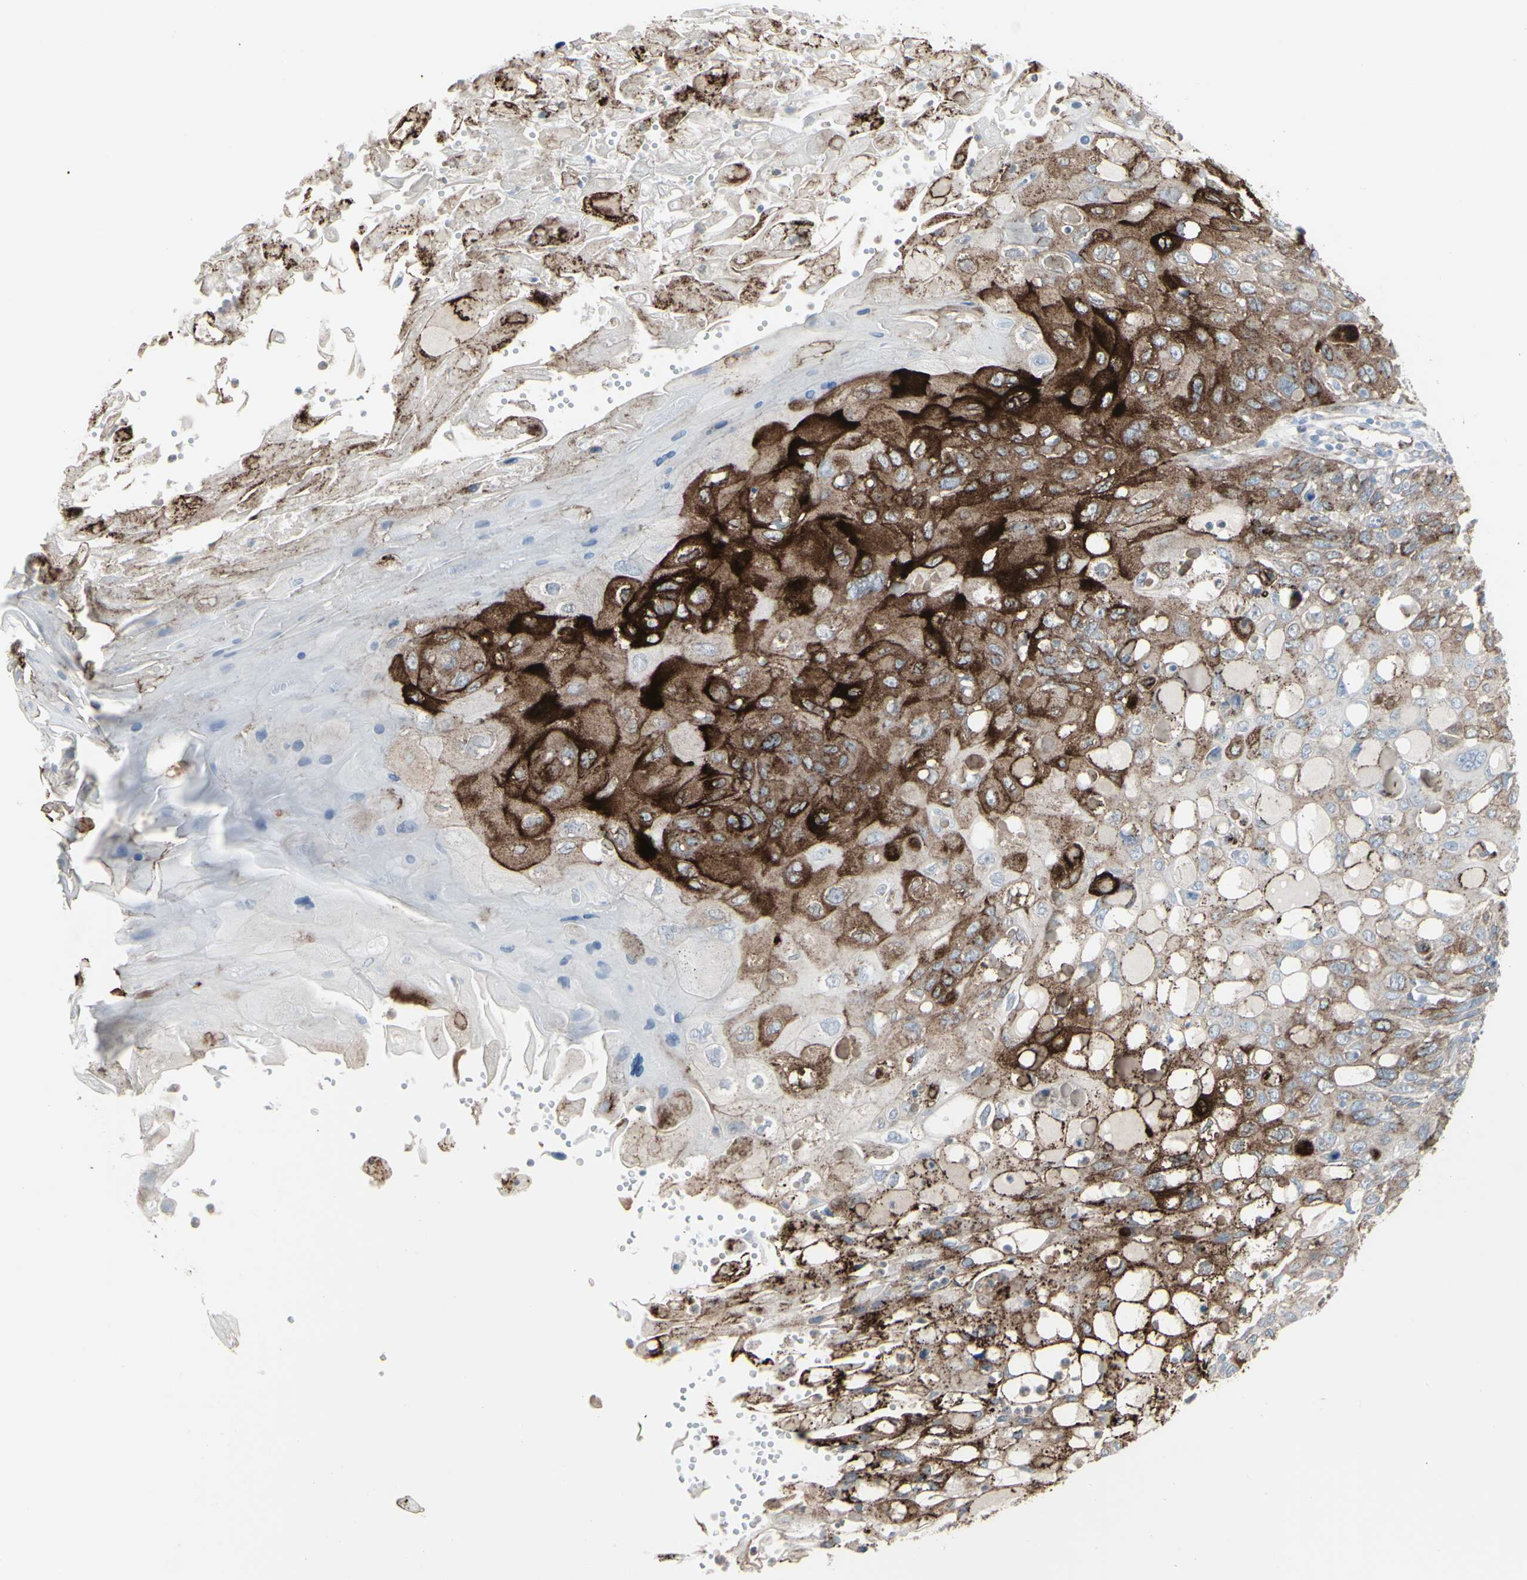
{"staining": {"intensity": "strong", "quantity": "25%-75%", "location": "cytoplasmic/membranous"}, "tissue": "cervical cancer", "cell_type": "Tumor cells", "image_type": "cancer", "snomed": [{"axis": "morphology", "description": "Squamous cell carcinoma, NOS"}, {"axis": "topography", "description": "Cervix"}], "caption": "There is high levels of strong cytoplasmic/membranous positivity in tumor cells of cervical squamous cell carcinoma, as demonstrated by immunohistochemical staining (brown color).", "gene": "GJA1", "patient": {"sex": "female", "age": 70}}